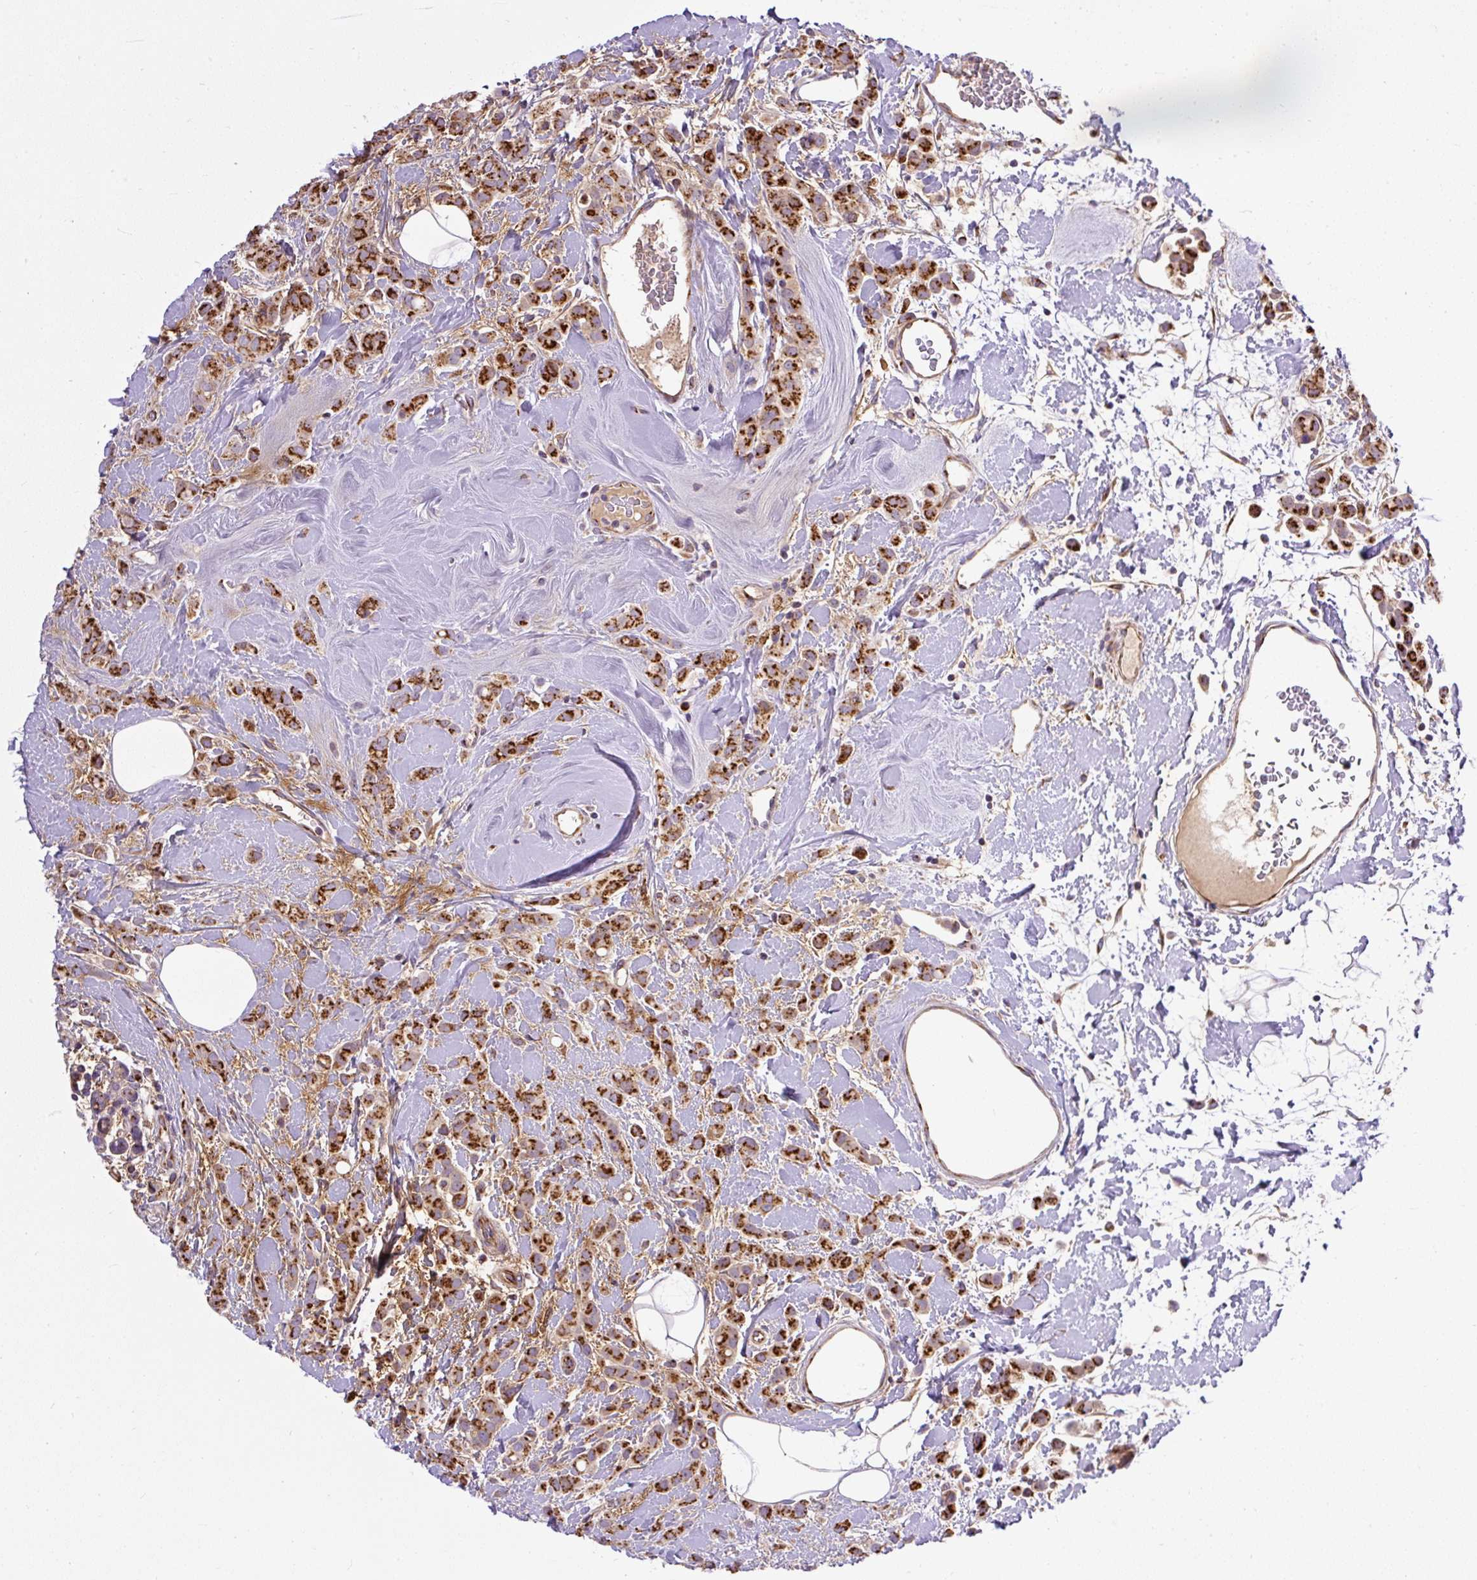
{"staining": {"intensity": "strong", "quantity": ">75%", "location": "cytoplasmic/membranous"}, "tissue": "breast cancer", "cell_type": "Tumor cells", "image_type": "cancer", "snomed": [{"axis": "morphology", "description": "Lobular carcinoma"}, {"axis": "topography", "description": "Breast"}], "caption": "Protein staining displays strong cytoplasmic/membranous expression in about >75% of tumor cells in breast cancer.", "gene": "MSMP", "patient": {"sex": "female", "age": 68}}